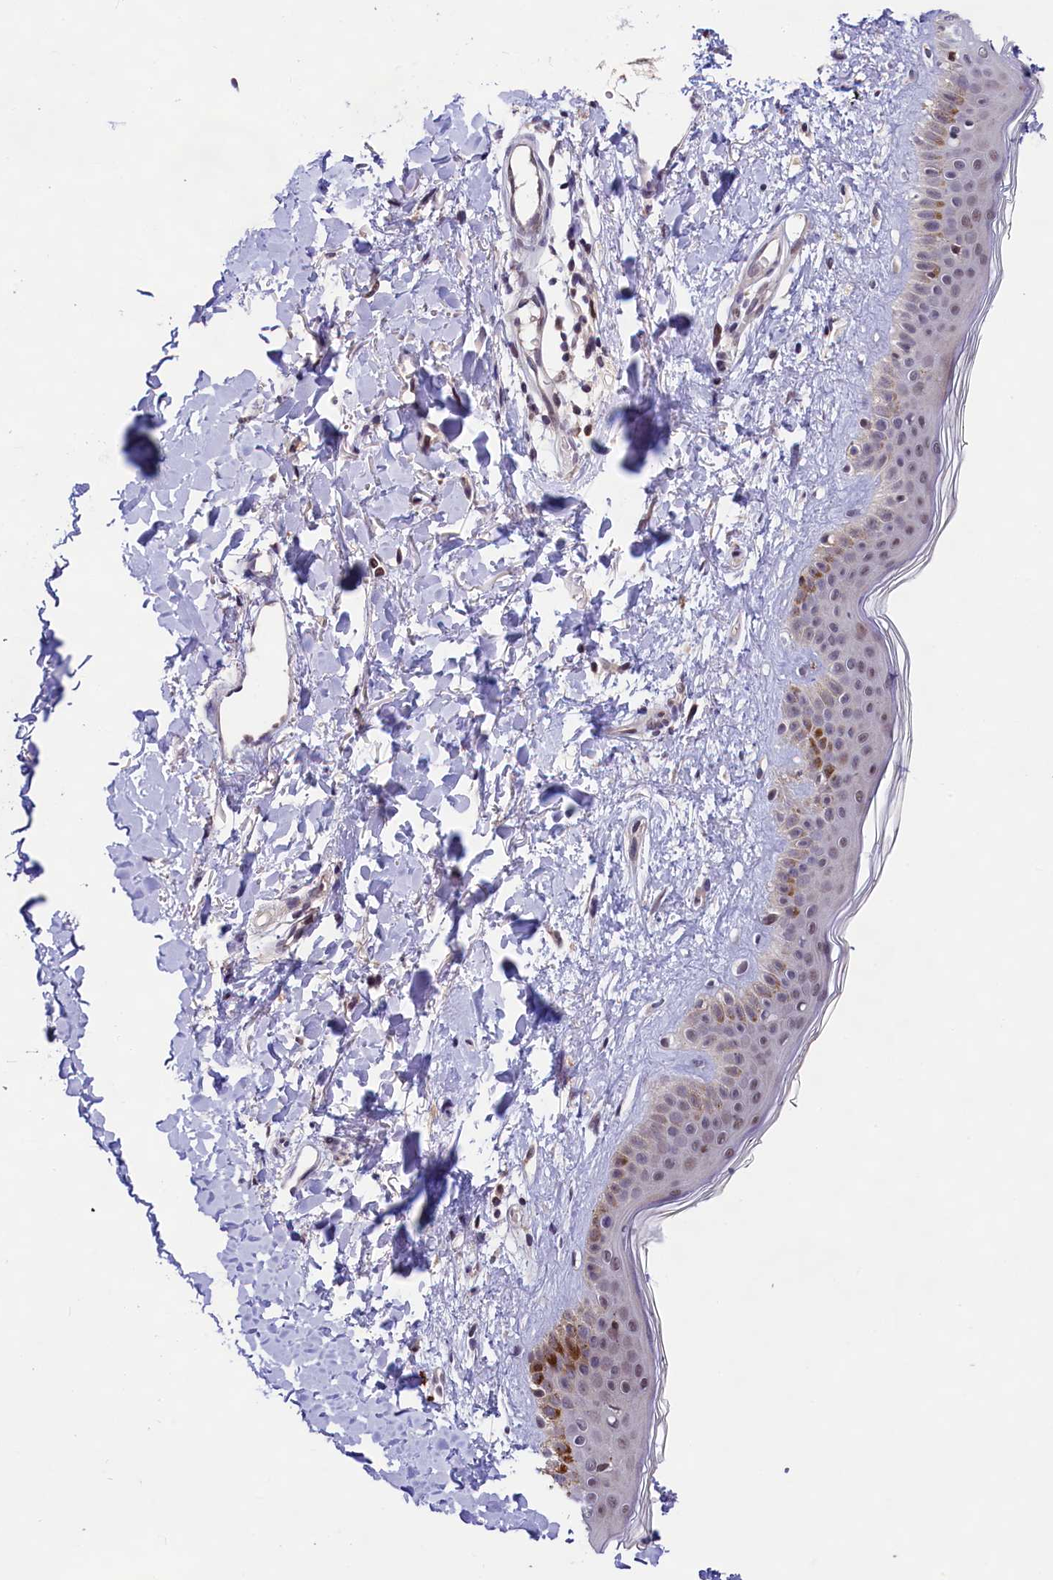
{"staining": {"intensity": "moderate", "quantity": "25%-75%", "location": "cytoplasmic/membranous,nuclear"}, "tissue": "skin", "cell_type": "Fibroblasts", "image_type": "normal", "snomed": [{"axis": "morphology", "description": "Normal tissue, NOS"}, {"axis": "topography", "description": "Skin"}], "caption": "Immunohistochemistry (IHC) image of benign human skin stained for a protein (brown), which shows medium levels of moderate cytoplasmic/membranous,nuclear positivity in approximately 25%-75% of fibroblasts.", "gene": "FBXO45", "patient": {"sex": "female", "age": 58}}